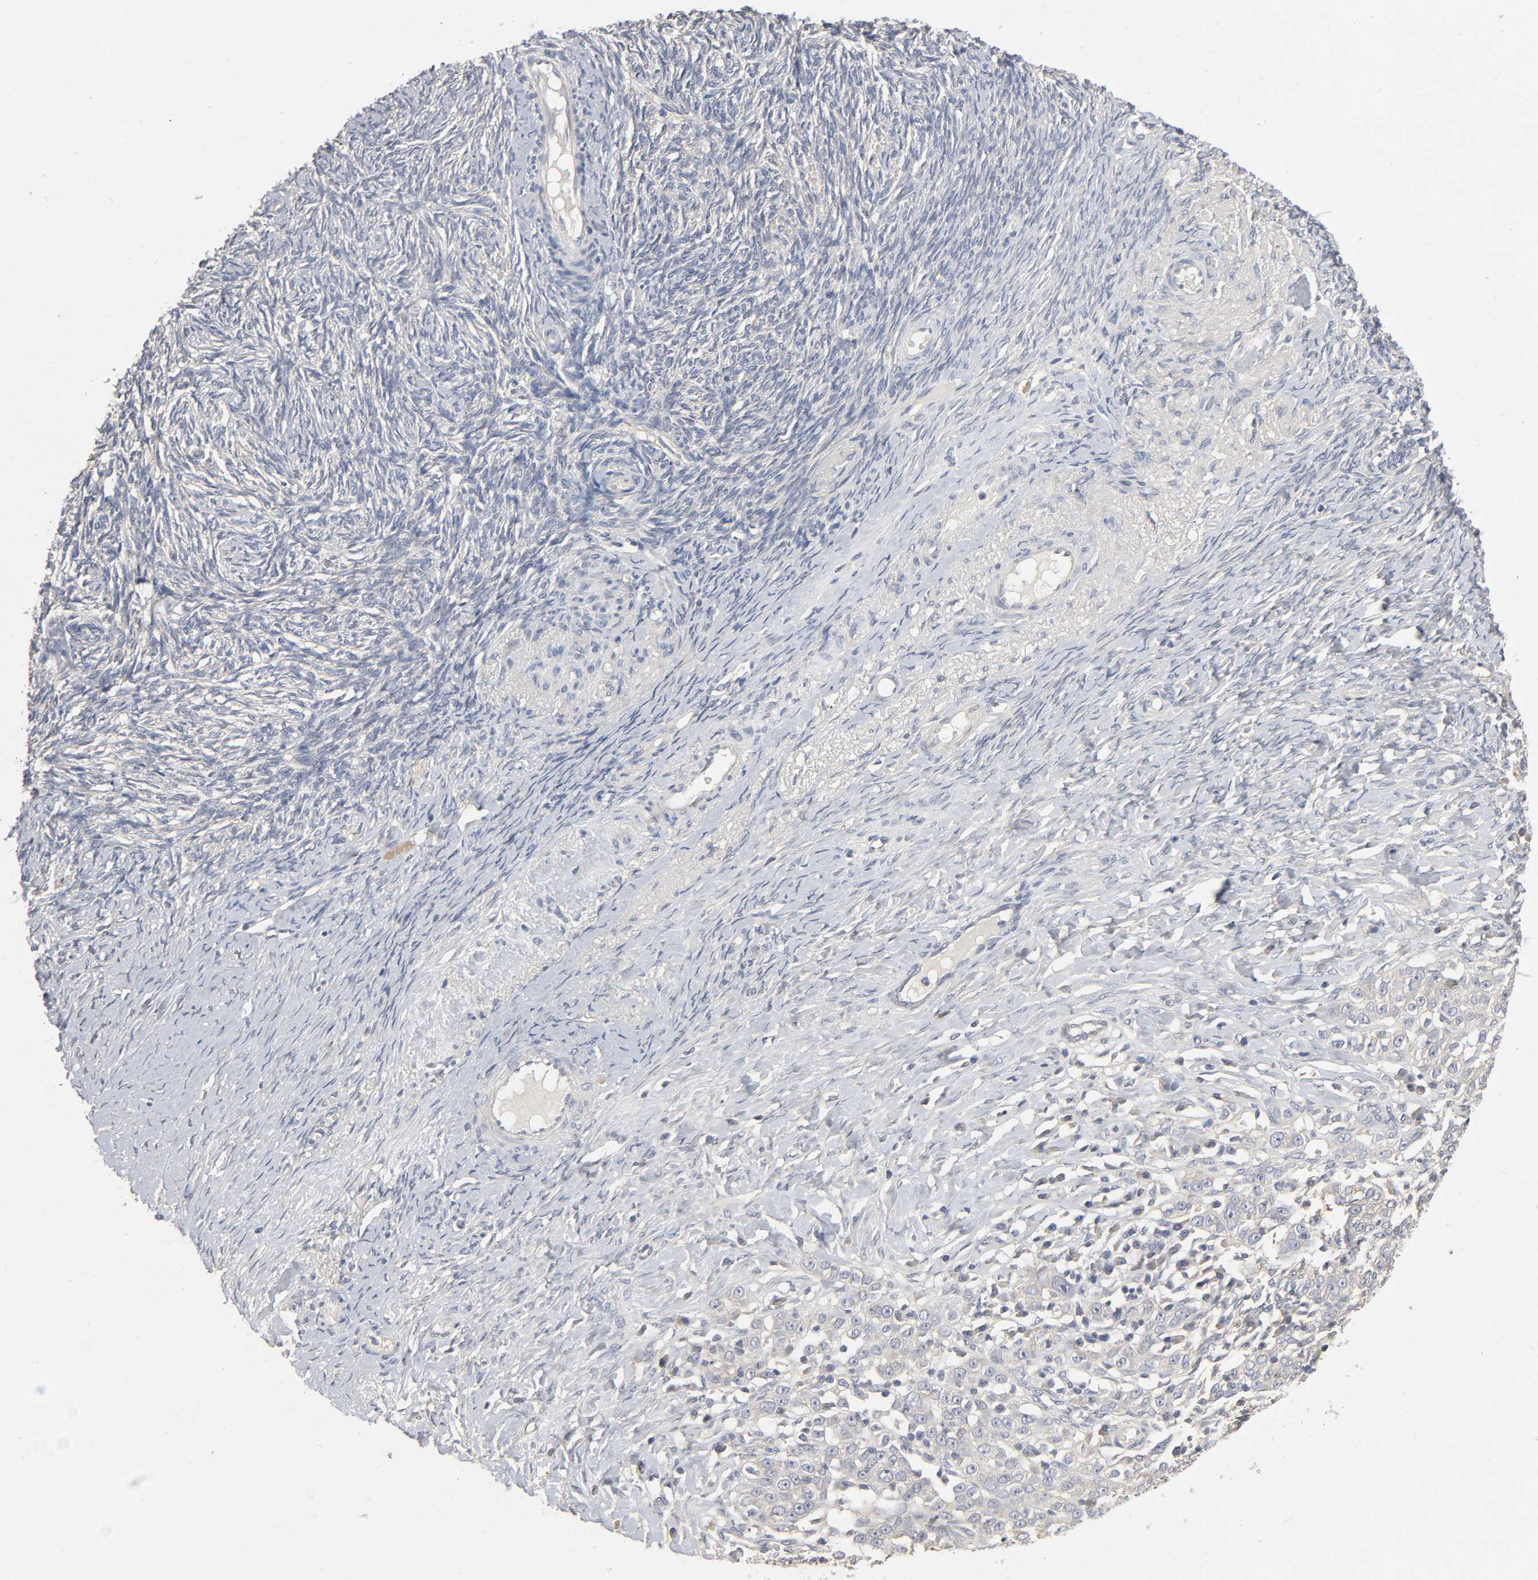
{"staining": {"intensity": "negative", "quantity": "none", "location": "none"}, "tissue": "ovarian cancer", "cell_type": "Tumor cells", "image_type": "cancer", "snomed": [{"axis": "morphology", "description": "Normal tissue, NOS"}, {"axis": "morphology", "description": "Cystadenocarcinoma, serous, NOS"}, {"axis": "topography", "description": "Ovary"}], "caption": "A high-resolution photomicrograph shows immunohistochemistry (IHC) staining of ovarian cancer (serous cystadenocarcinoma), which exhibits no significant expression in tumor cells.", "gene": "SLC10A2", "patient": {"sex": "female", "age": 62}}